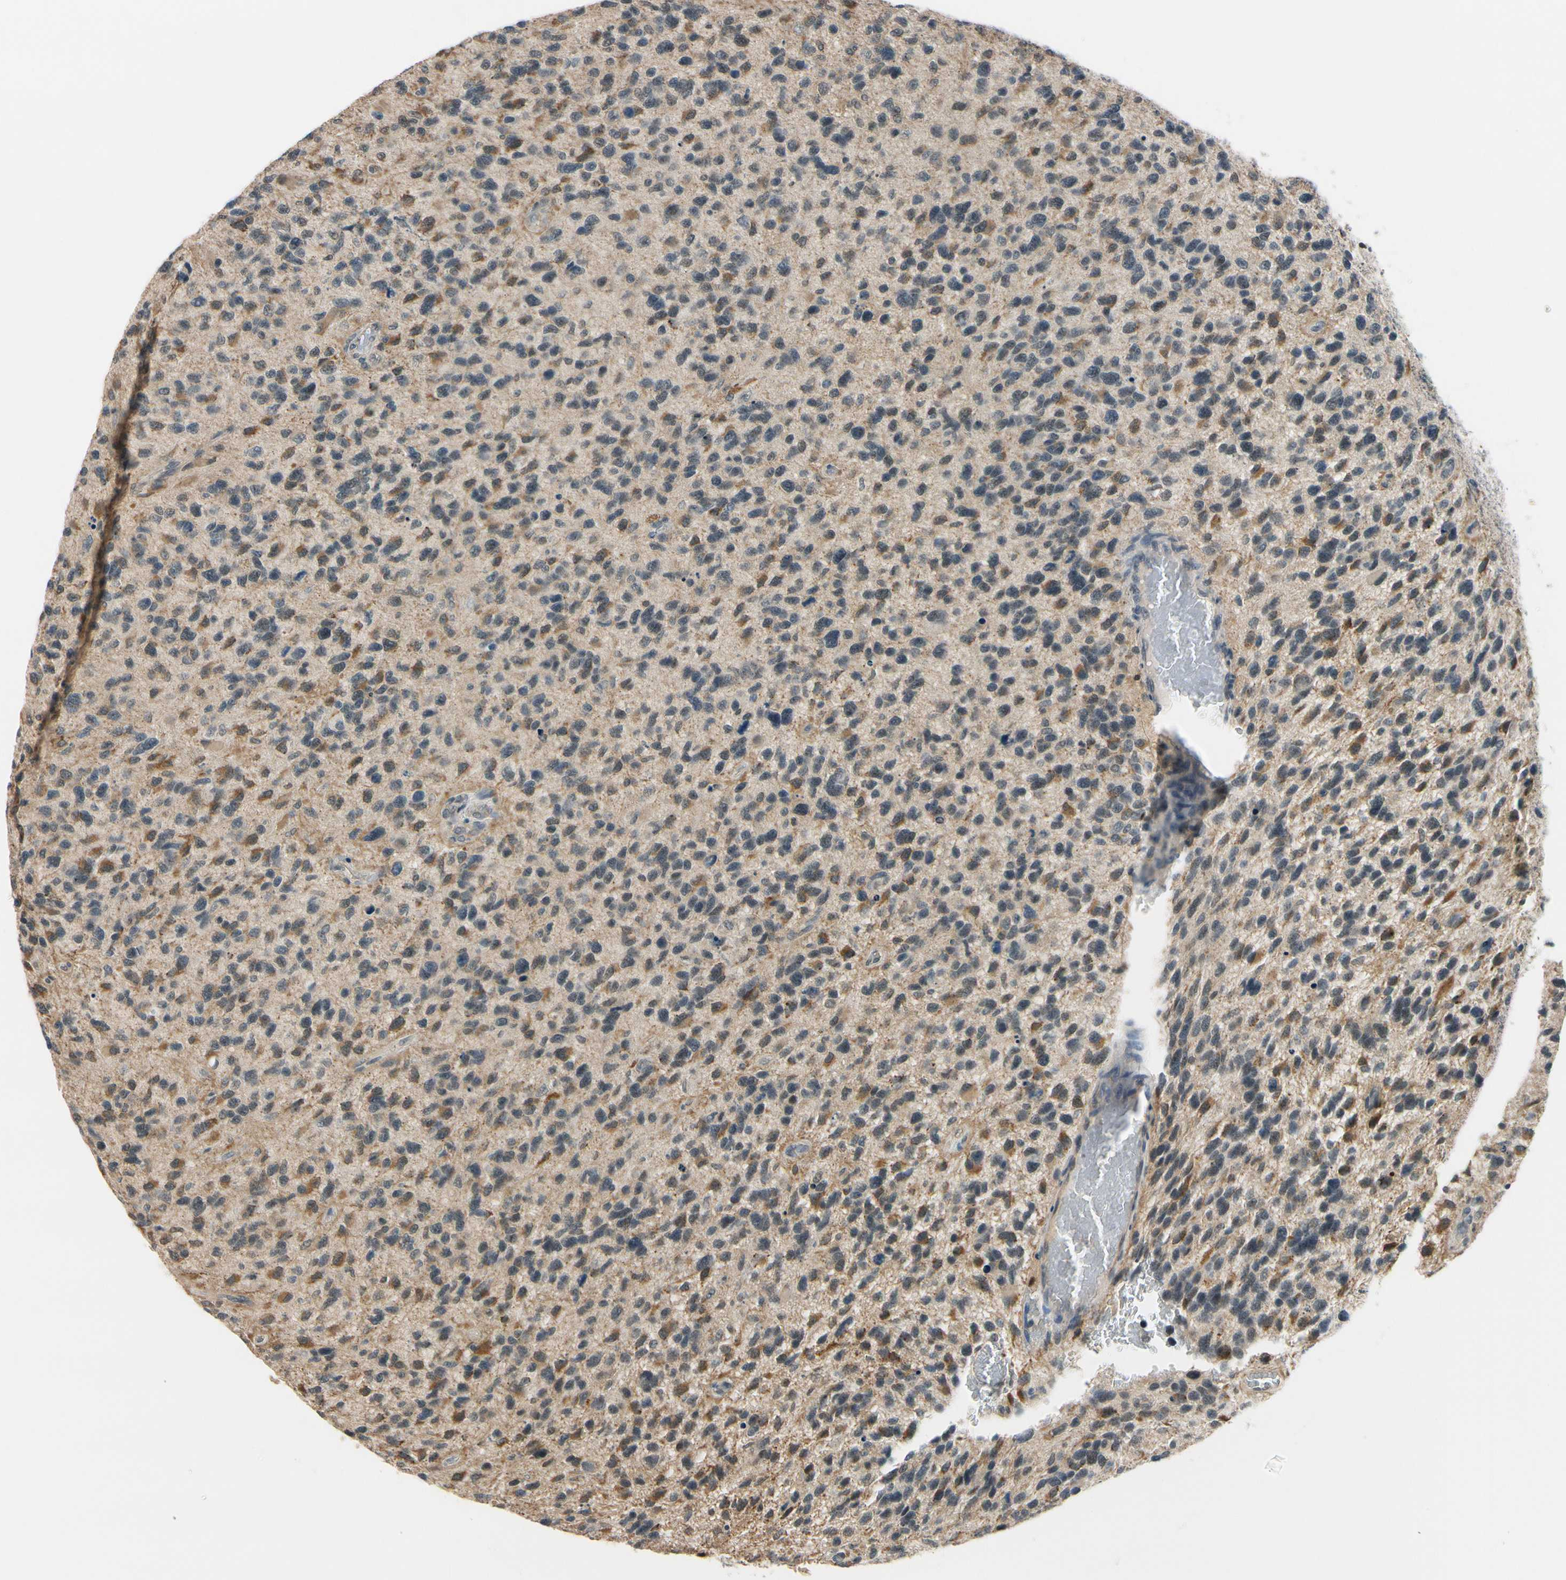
{"staining": {"intensity": "moderate", "quantity": "<25%", "location": "cytoplasmic/membranous"}, "tissue": "glioma", "cell_type": "Tumor cells", "image_type": "cancer", "snomed": [{"axis": "morphology", "description": "Glioma, malignant, High grade"}, {"axis": "topography", "description": "Brain"}], "caption": "Approximately <25% of tumor cells in human glioma exhibit moderate cytoplasmic/membranous protein staining as visualized by brown immunohistochemical staining.", "gene": "TAF12", "patient": {"sex": "female", "age": 58}}